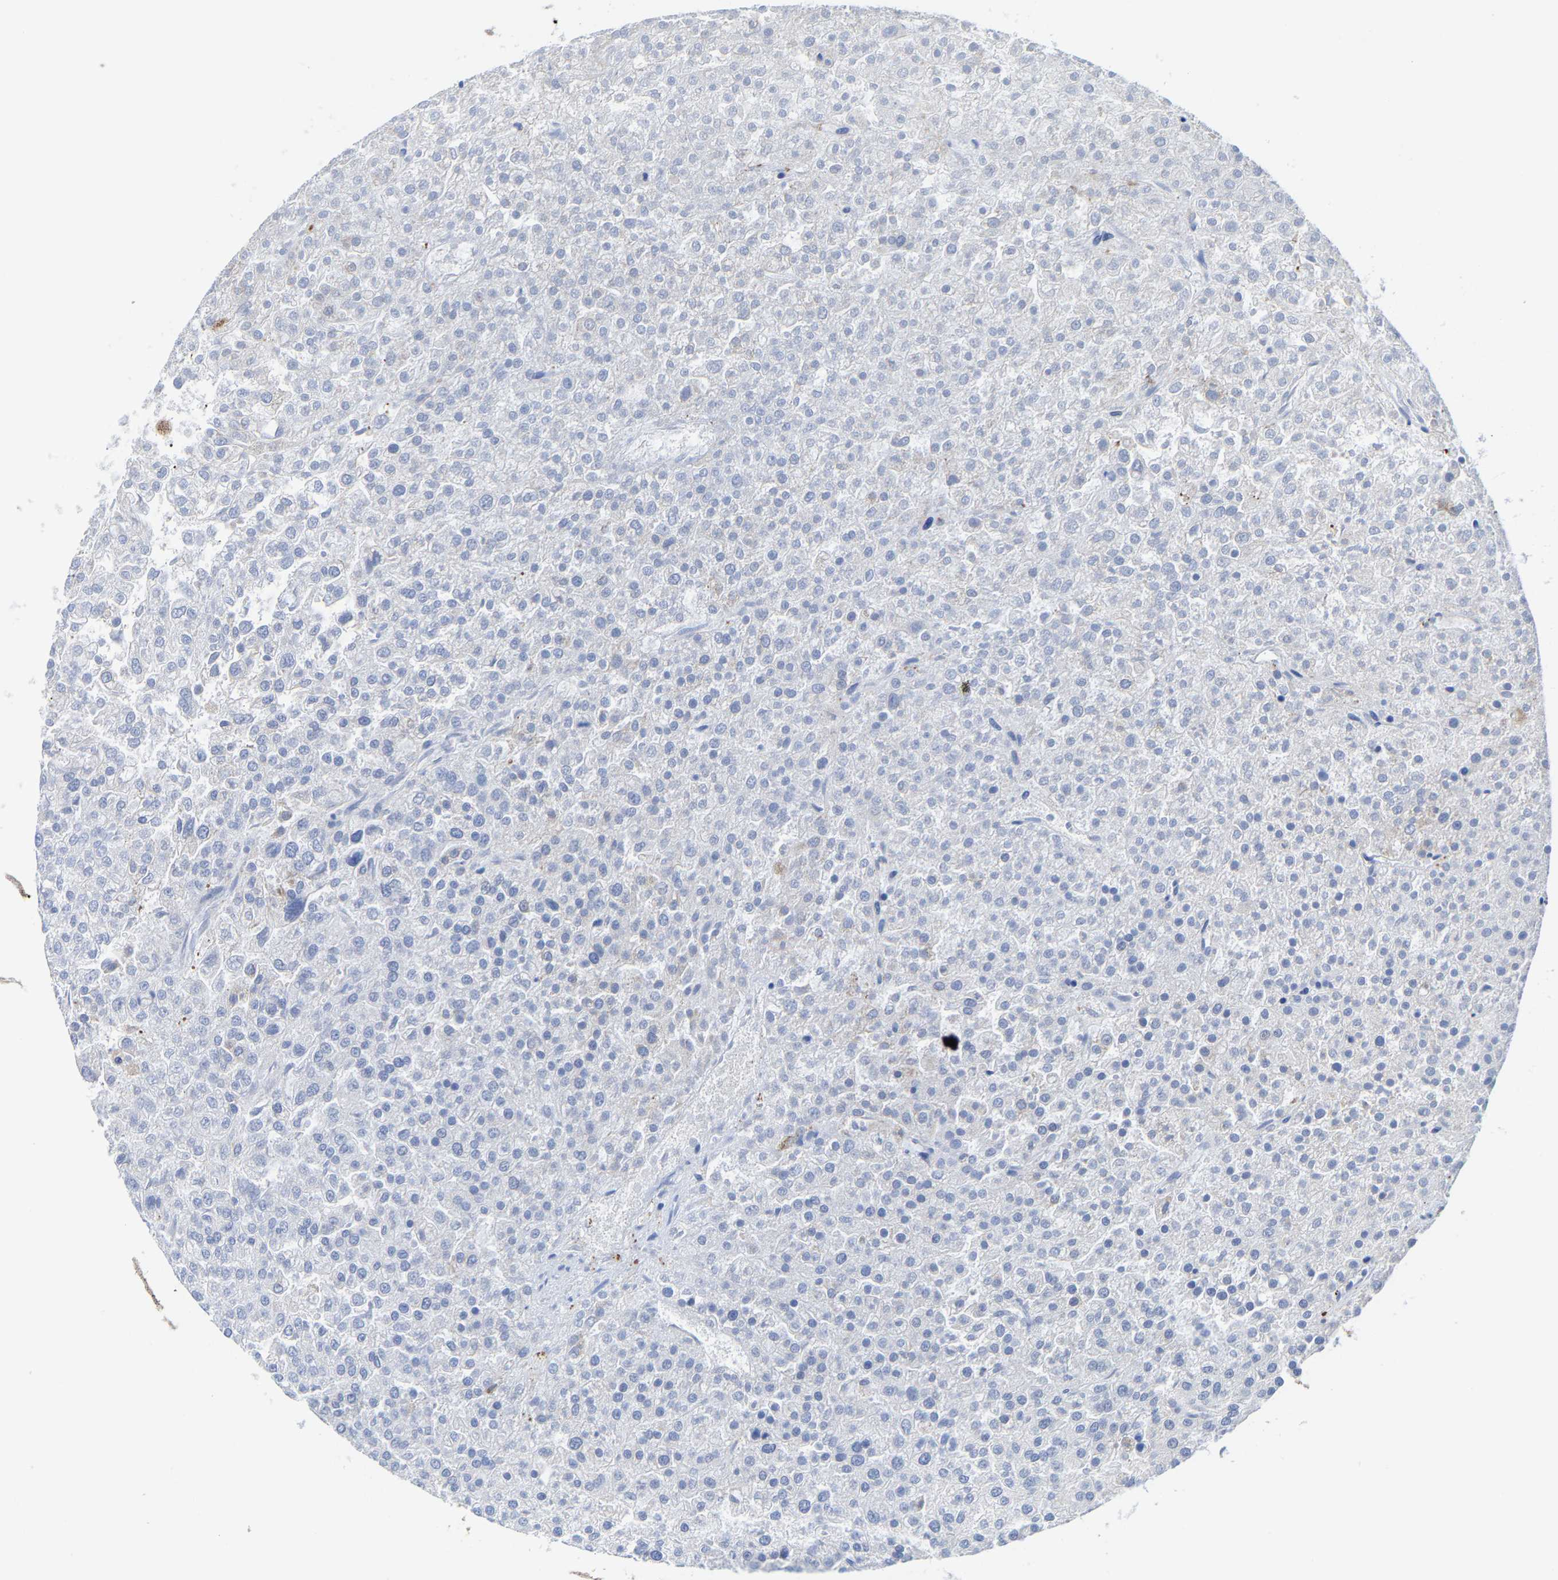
{"staining": {"intensity": "negative", "quantity": "none", "location": "none"}, "tissue": "renal cancer", "cell_type": "Tumor cells", "image_type": "cancer", "snomed": [{"axis": "morphology", "description": "Adenocarcinoma, NOS"}, {"axis": "topography", "description": "Kidney"}], "caption": "Tumor cells are negative for brown protein staining in renal cancer (adenocarcinoma).", "gene": "PFKFB3", "patient": {"sex": "female", "age": 54}}